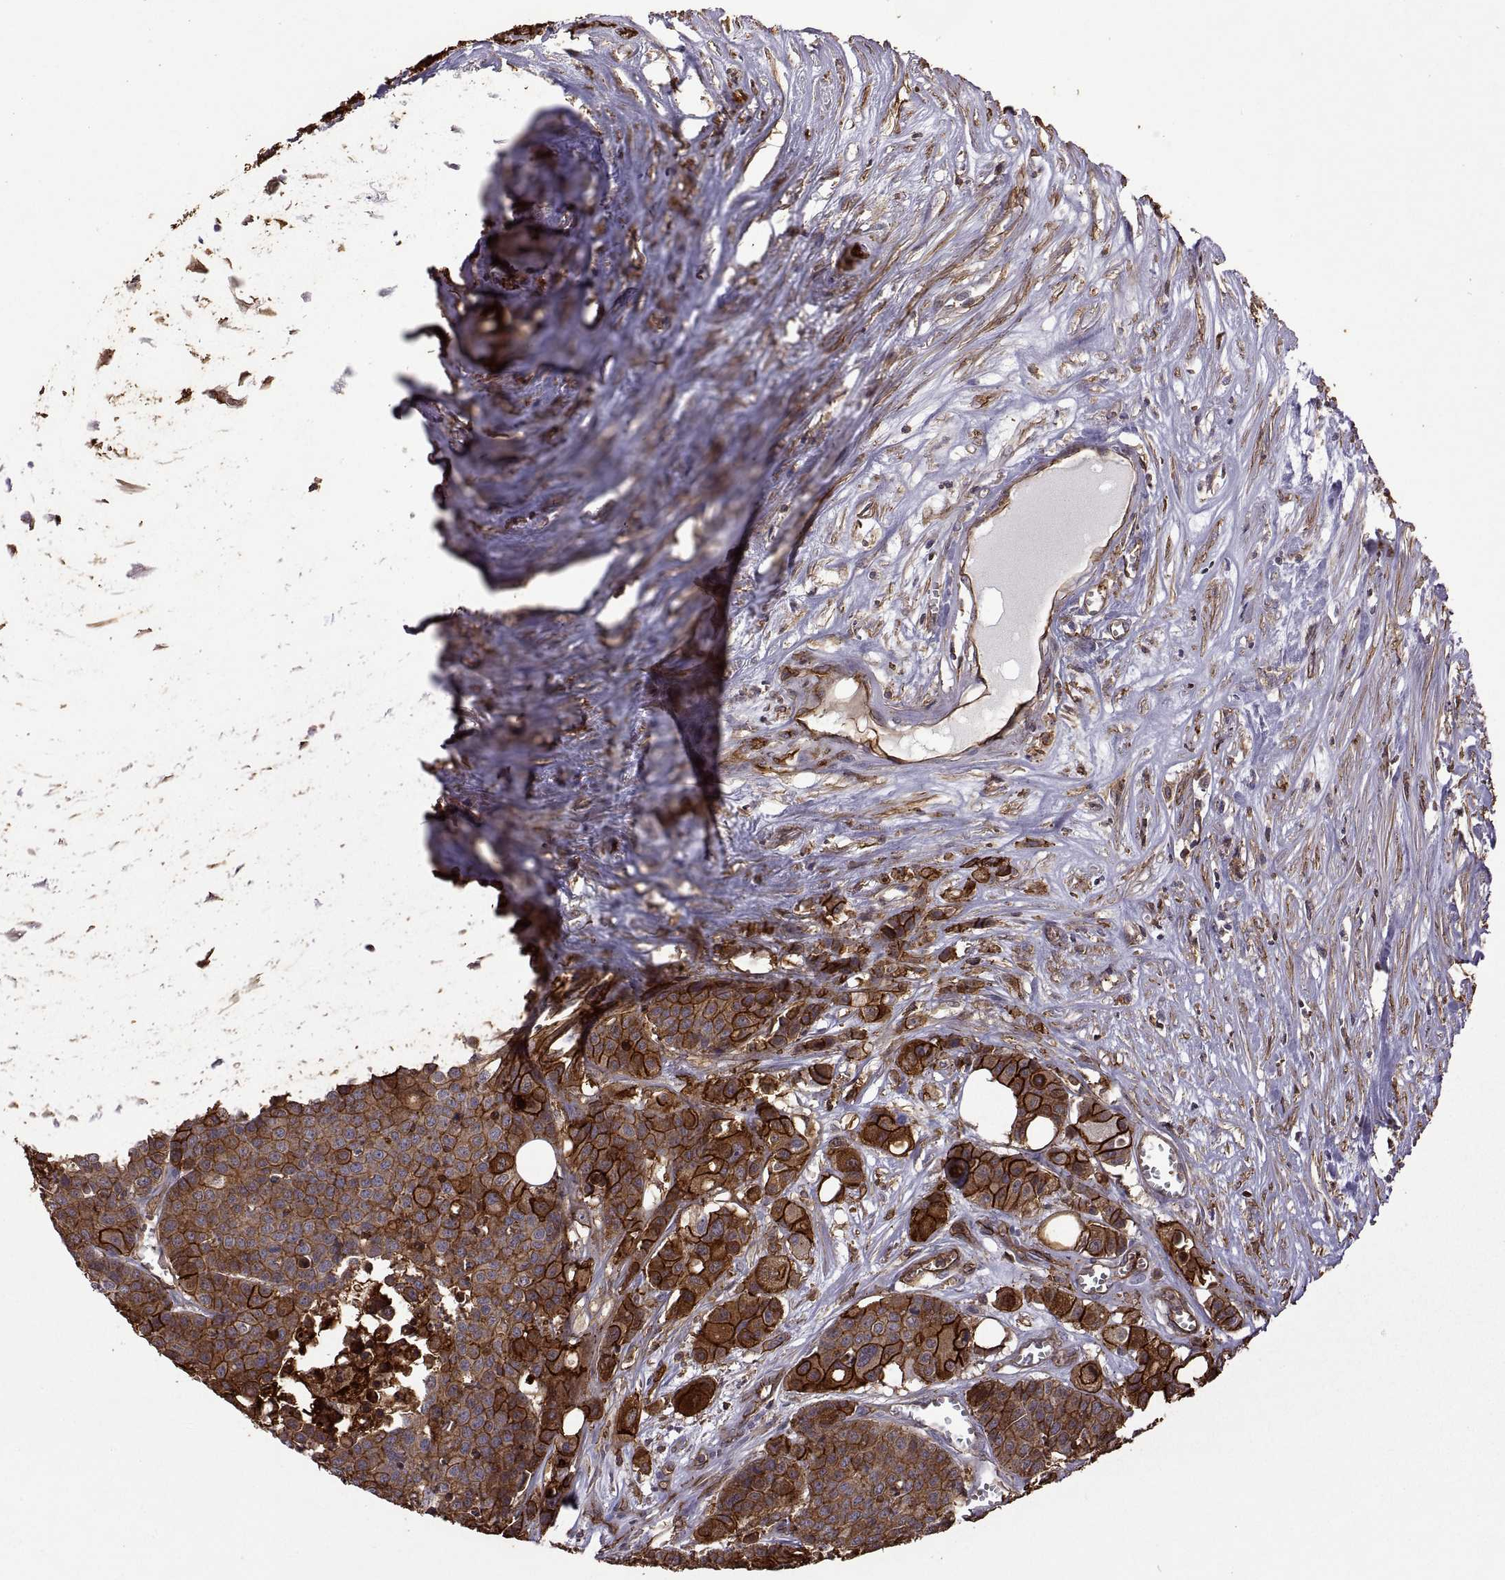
{"staining": {"intensity": "strong", "quantity": ">75%", "location": "cytoplasmic/membranous"}, "tissue": "carcinoid", "cell_type": "Tumor cells", "image_type": "cancer", "snomed": [{"axis": "morphology", "description": "Carcinoid, malignant, NOS"}, {"axis": "topography", "description": "Colon"}], "caption": "Carcinoid stained for a protein displays strong cytoplasmic/membranous positivity in tumor cells.", "gene": "S100A10", "patient": {"sex": "male", "age": 81}}